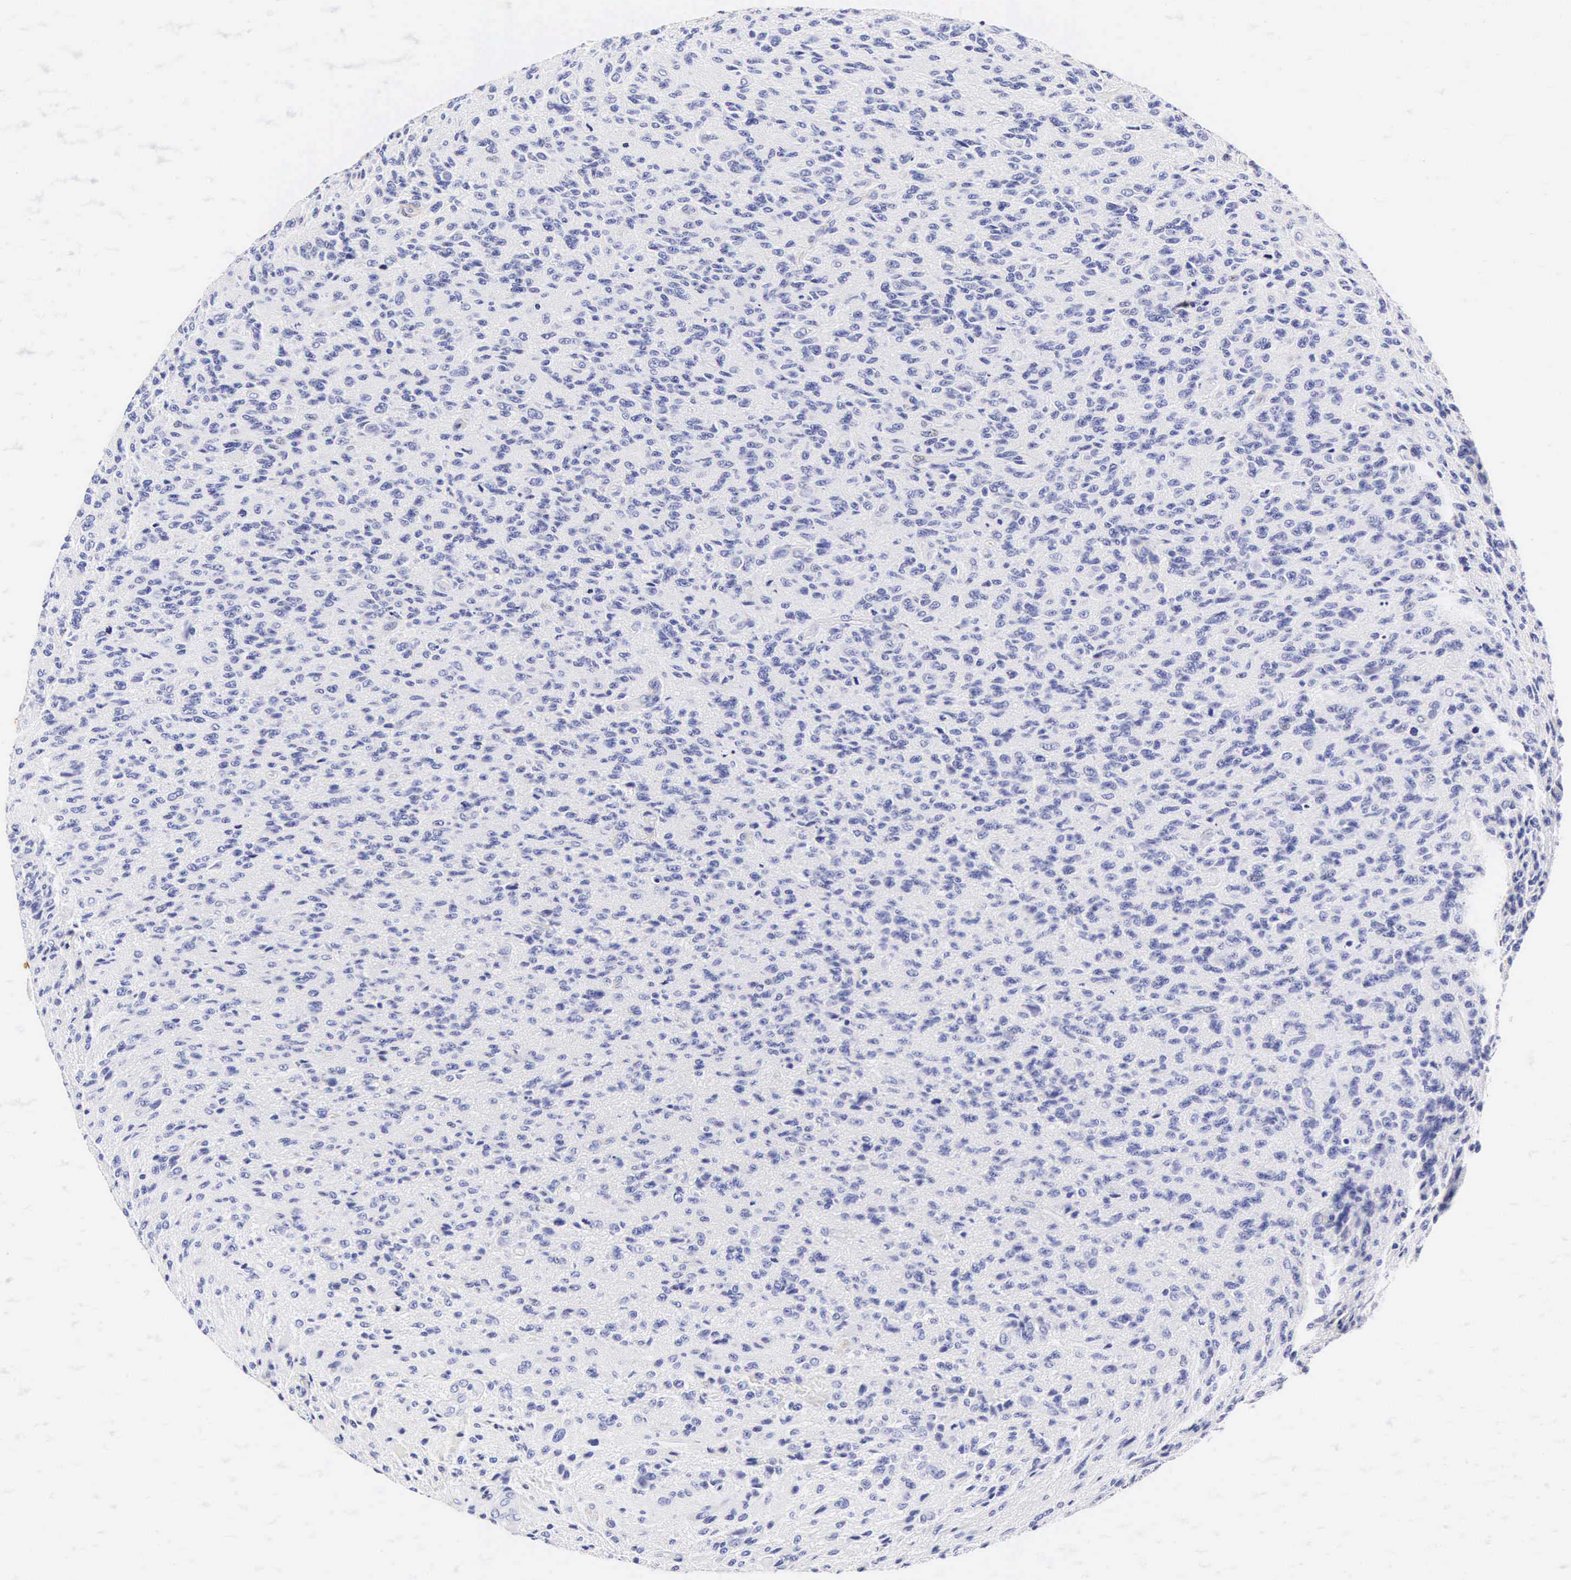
{"staining": {"intensity": "negative", "quantity": "none", "location": "none"}, "tissue": "glioma", "cell_type": "Tumor cells", "image_type": "cancer", "snomed": [{"axis": "morphology", "description": "Glioma, malignant, High grade"}, {"axis": "topography", "description": "Brain"}], "caption": "This is an IHC photomicrograph of human glioma. There is no expression in tumor cells.", "gene": "CNN1", "patient": {"sex": "male", "age": 36}}